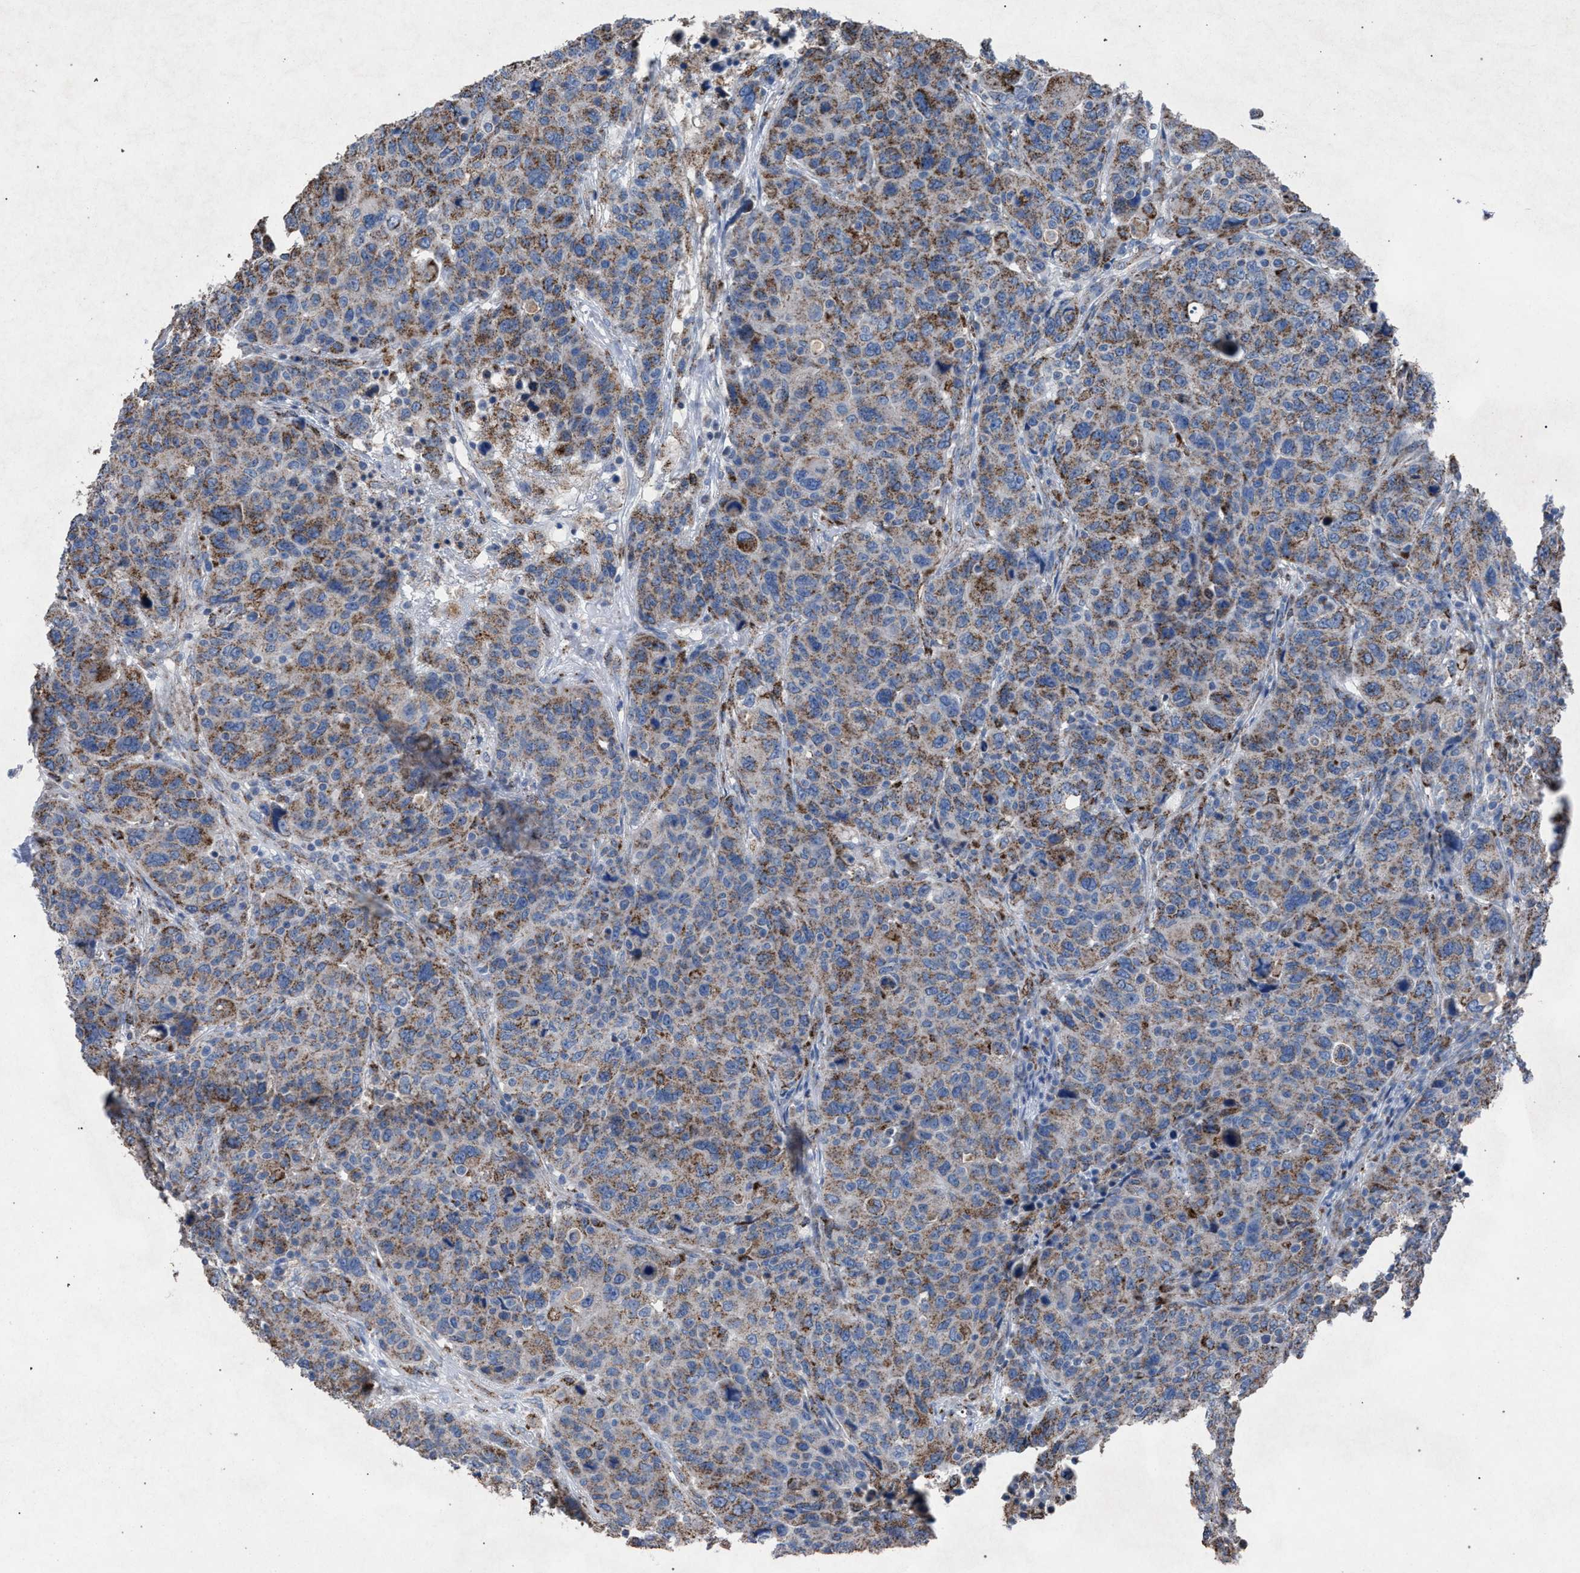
{"staining": {"intensity": "weak", "quantity": ">75%", "location": "cytoplasmic/membranous"}, "tissue": "breast cancer", "cell_type": "Tumor cells", "image_type": "cancer", "snomed": [{"axis": "morphology", "description": "Duct carcinoma"}, {"axis": "topography", "description": "Breast"}], "caption": "Protein staining by IHC displays weak cytoplasmic/membranous positivity in about >75% of tumor cells in breast invasive ductal carcinoma. (Stains: DAB (3,3'-diaminobenzidine) in brown, nuclei in blue, Microscopy: brightfield microscopy at high magnification).", "gene": "HSD17B4", "patient": {"sex": "female", "age": 37}}